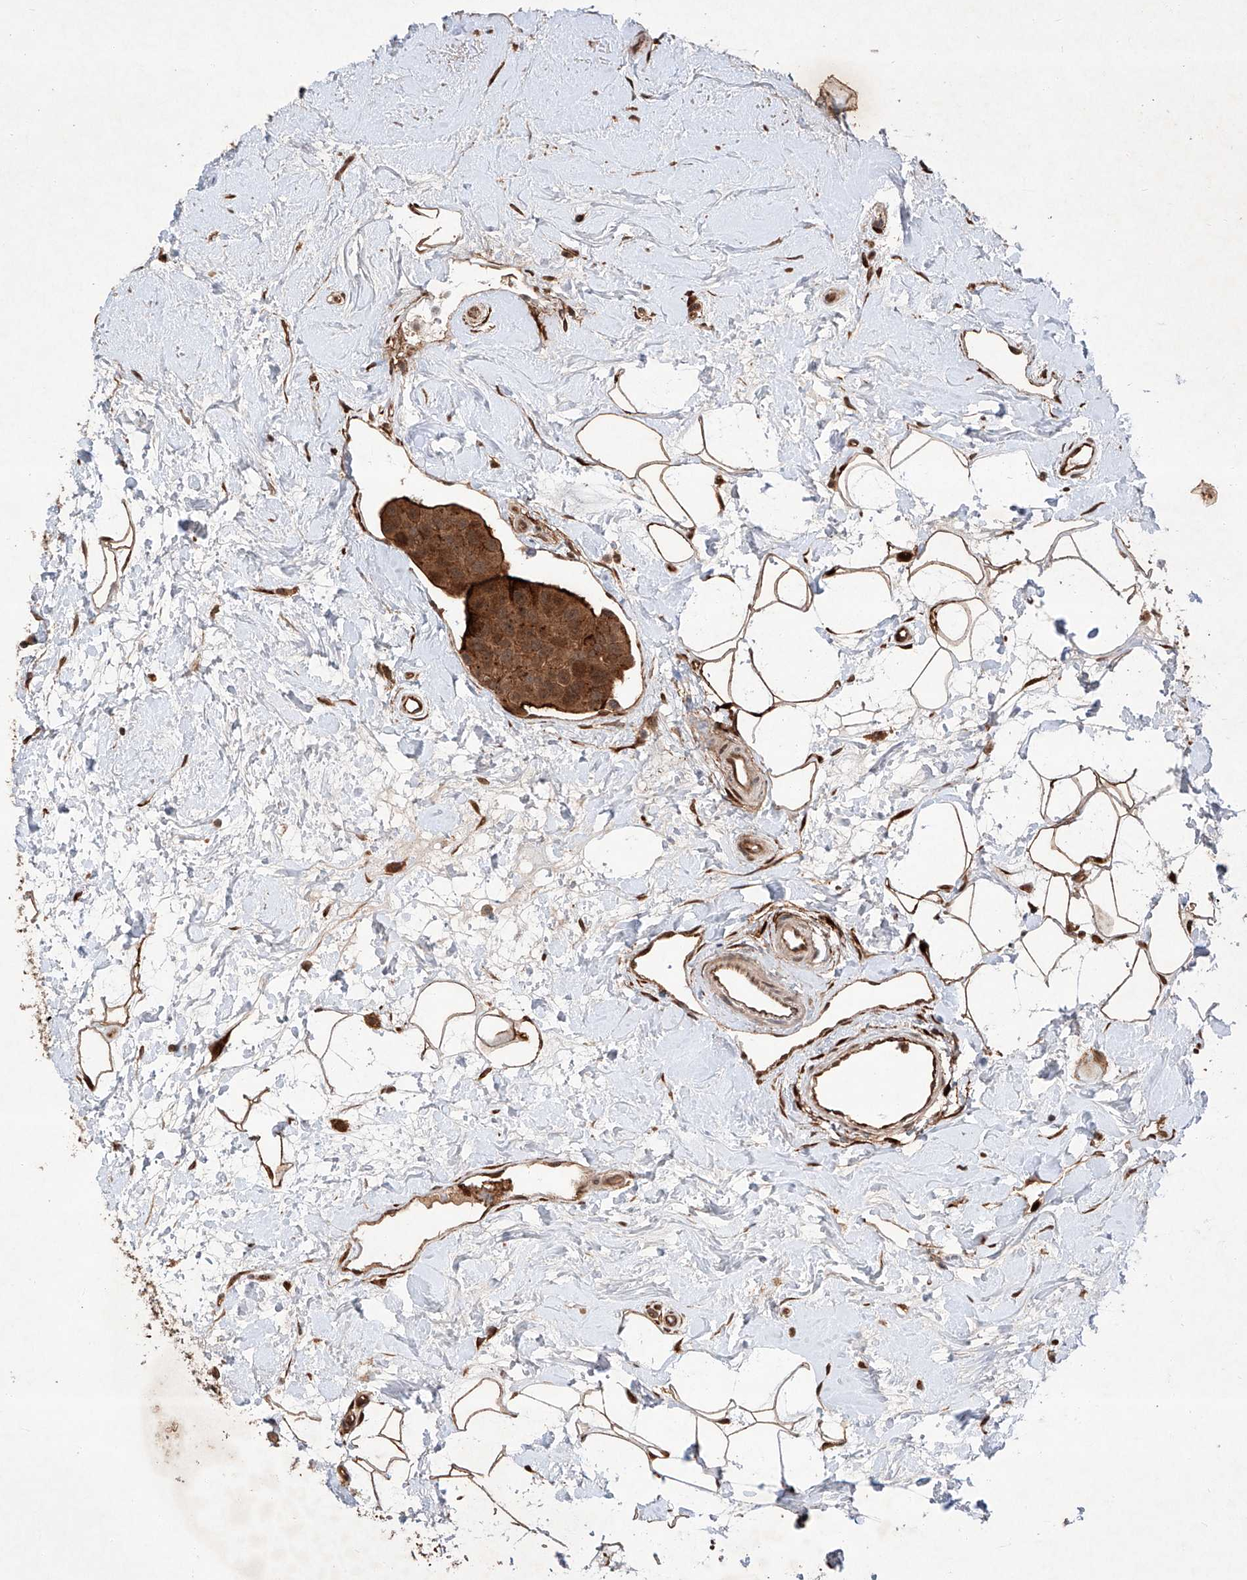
{"staining": {"intensity": "moderate", "quantity": ">75%", "location": "cytoplasmic/membranous"}, "tissue": "breast cancer", "cell_type": "Tumor cells", "image_type": "cancer", "snomed": [{"axis": "morphology", "description": "Normal tissue, NOS"}, {"axis": "morphology", "description": "Duct carcinoma"}, {"axis": "topography", "description": "Breast"}], "caption": "Breast intraductal carcinoma stained with a protein marker displays moderate staining in tumor cells.", "gene": "ZFP28", "patient": {"sex": "female", "age": 39}}